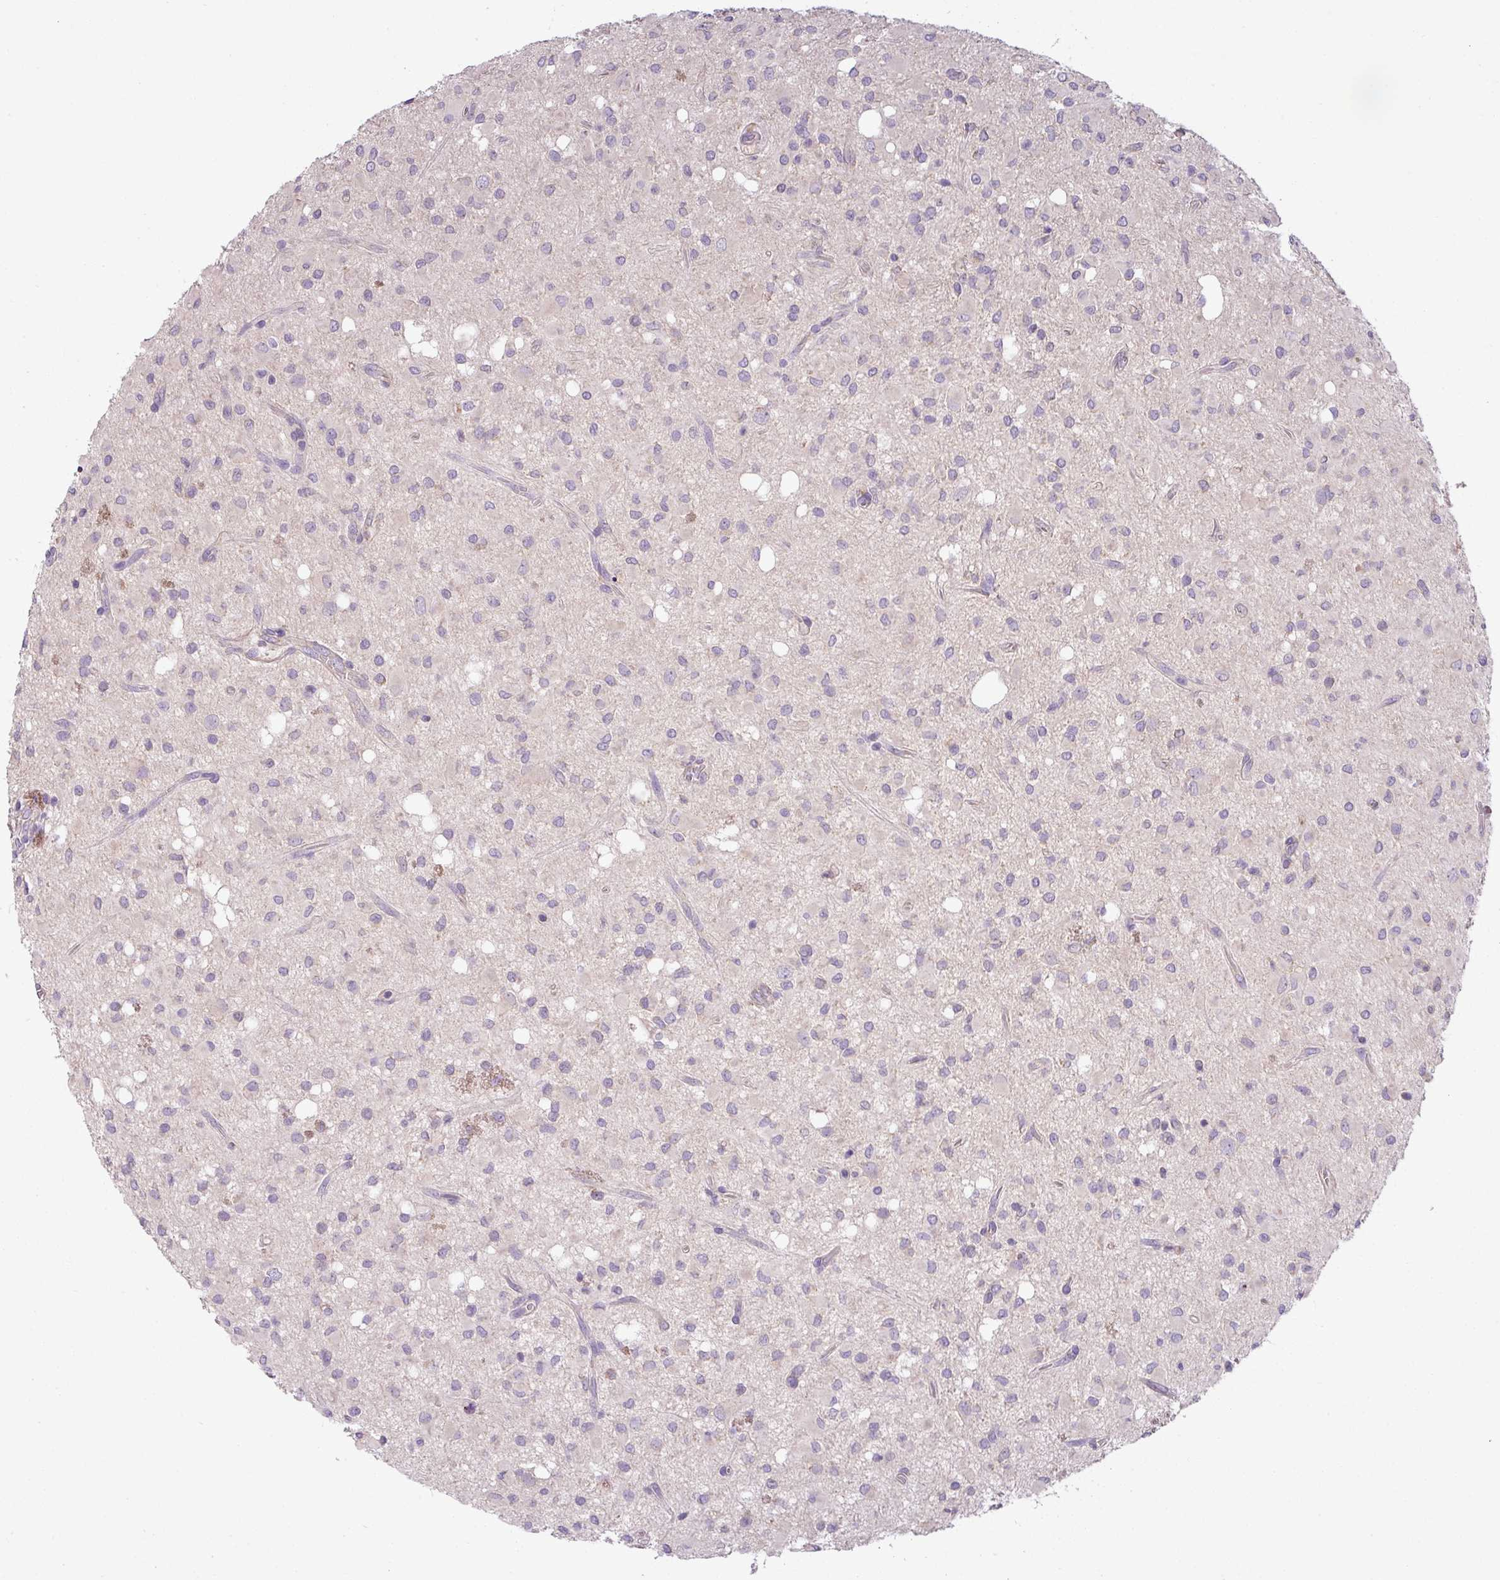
{"staining": {"intensity": "negative", "quantity": "none", "location": "none"}, "tissue": "glioma", "cell_type": "Tumor cells", "image_type": "cancer", "snomed": [{"axis": "morphology", "description": "Glioma, malignant, Low grade"}, {"axis": "topography", "description": "Brain"}], "caption": "DAB (3,3'-diaminobenzidine) immunohistochemical staining of human malignant low-grade glioma demonstrates no significant expression in tumor cells.", "gene": "LRRC9", "patient": {"sex": "female", "age": 33}}